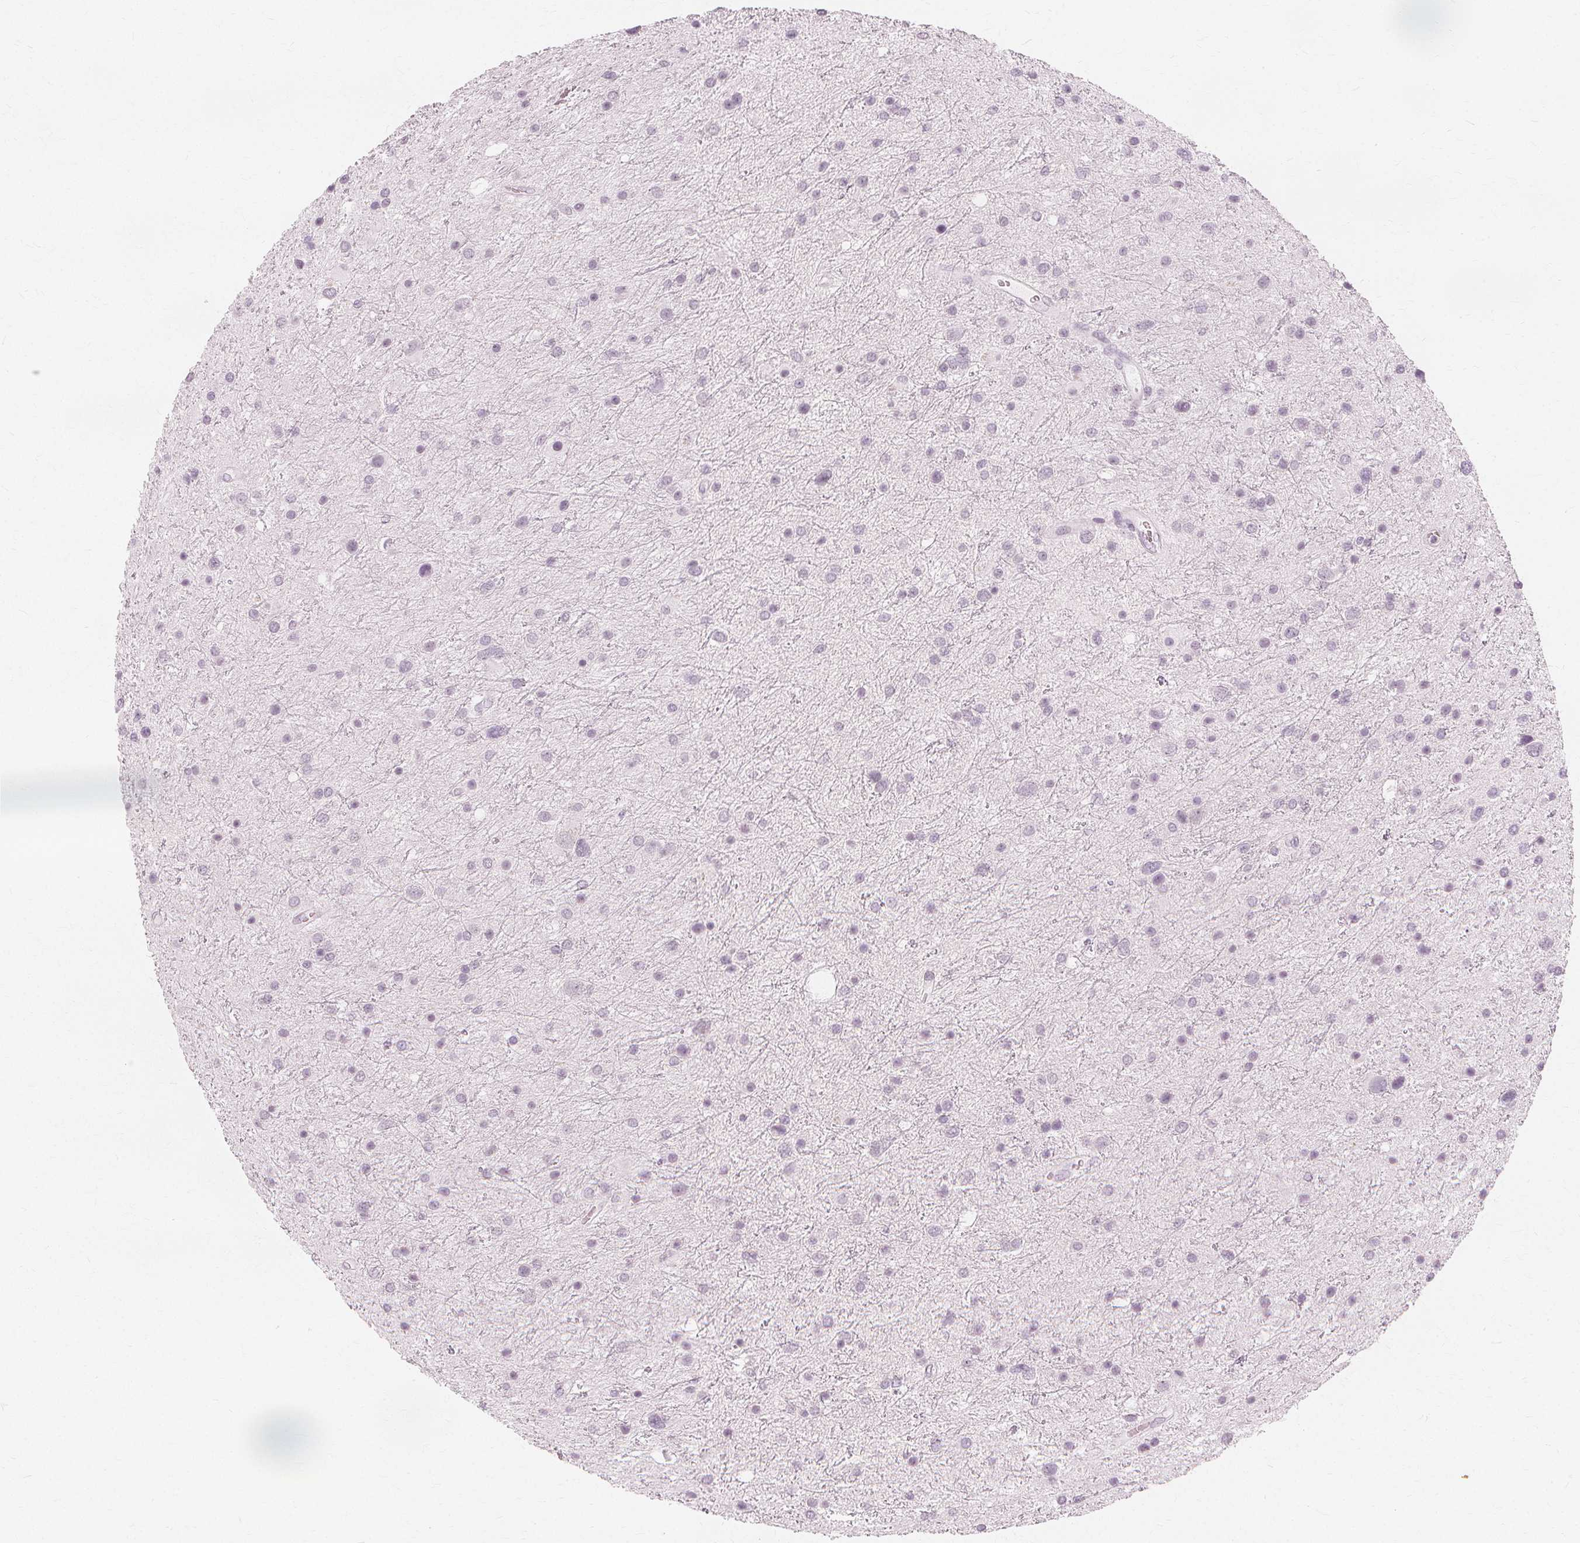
{"staining": {"intensity": "negative", "quantity": "none", "location": "none"}, "tissue": "glioma", "cell_type": "Tumor cells", "image_type": "cancer", "snomed": [{"axis": "morphology", "description": "Glioma, malignant, Low grade"}, {"axis": "topography", "description": "Brain"}], "caption": "An immunohistochemistry (IHC) micrograph of glioma is shown. There is no staining in tumor cells of glioma.", "gene": "NXPE1", "patient": {"sex": "female", "age": 32}}